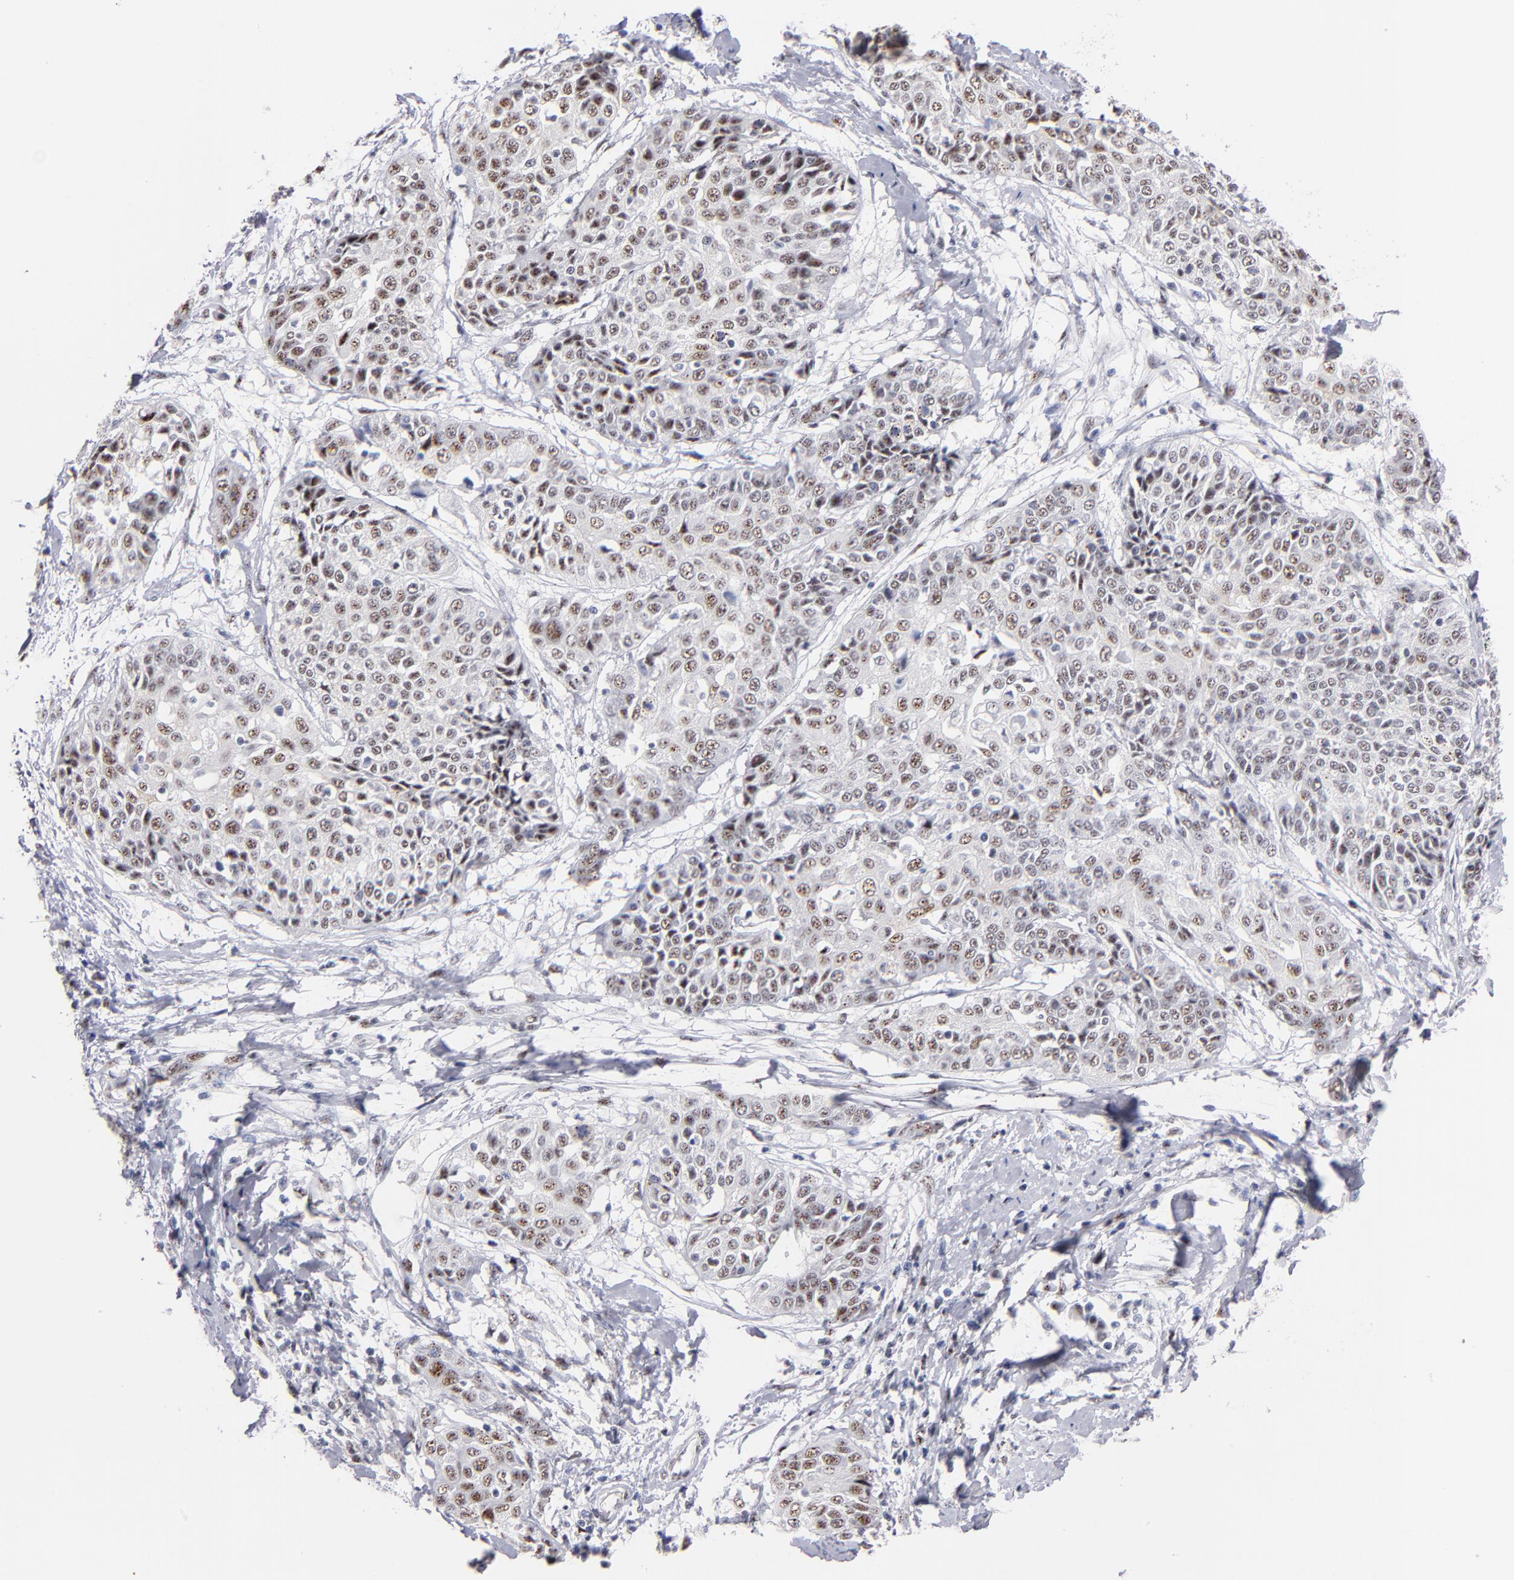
{"staining": {"intensity": "moderate", "quantity": "25%-75%", "location": "nuclear"}, "tissue": "cervical cancer", "cell_type": "Tumor cells", "image_type": "cancer", "snomed": [{"axis": "morphology", "description": "Squamous cell carcinoma, NOS"}, {"axis": "topography", "description": "Cervix"}], "caption": "Cervical cancer (squamous cell carcinoma) stained with a protein marker displays moderate staining in tumor cells.", "gene": "RAF1", "patient": {"sex": "female", "age": 64}}